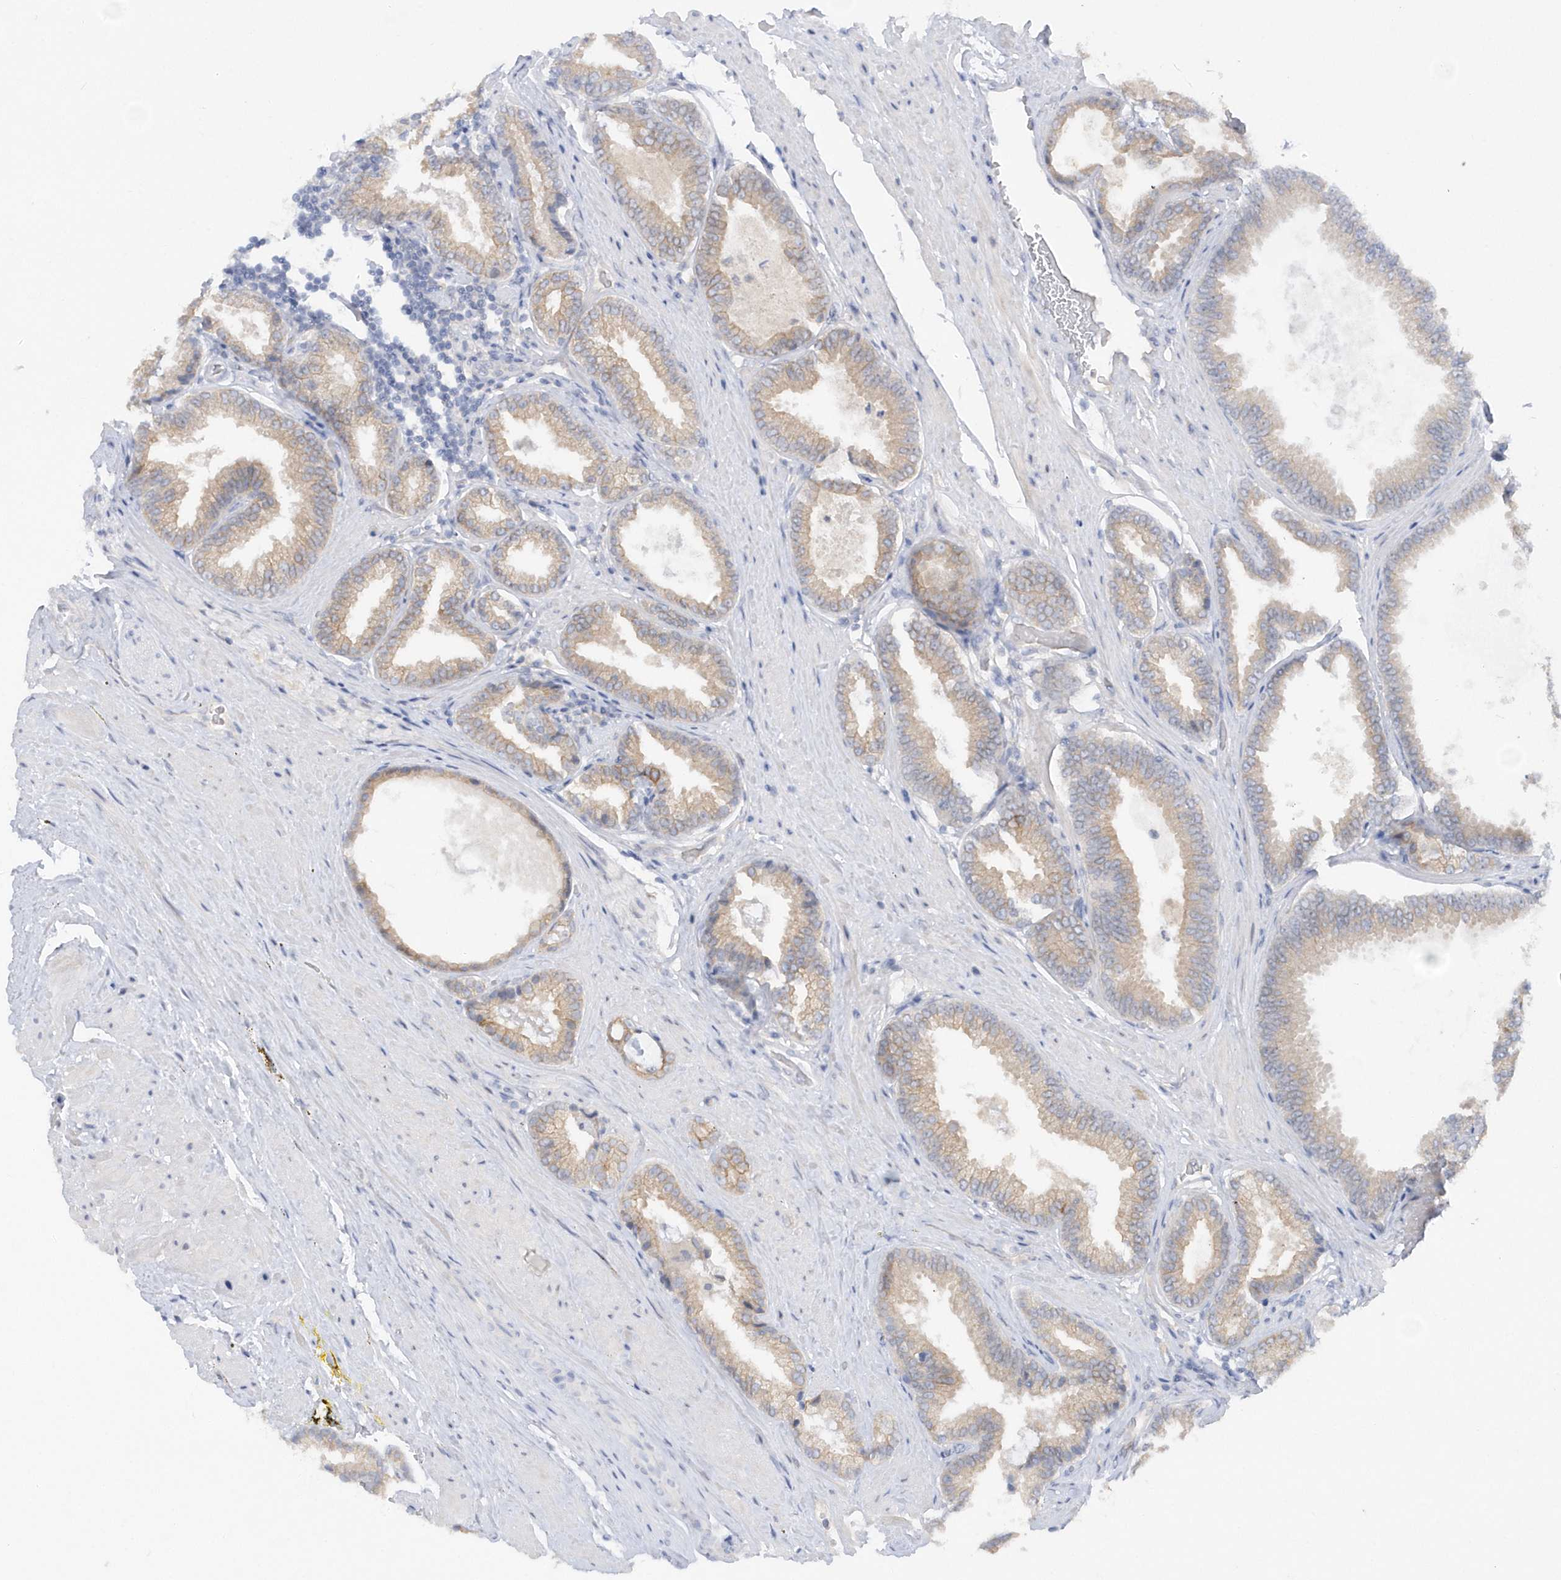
{"staining": {"intensity": "weak", "quantity": ">75%", "location": "cytoplasmic/membranous"}, "tissue": "prostate cancer", "cell_type": "Tumor cells", "image_type": "cancer", "snomed": [{"axis": "morphology", "description": "Normal tissue, NOS"}, {"axis": "morphology", "description": "Adenocarcinoma, Low grade"}, {"axis": "topography", "description": "Prostate"}, {"axis": "topography", "description": "Peripheral nerve tissue"}], "caption": "Immunohistochemistry of human prostate cancer (adenocarcinoma (low-grade)) exhibits low levels of weak cytoplasmic/membranous positivity in approximately >75% of tumor cells.", "gene": "RPE", "patient": {"sex": "male", "age": 71}}